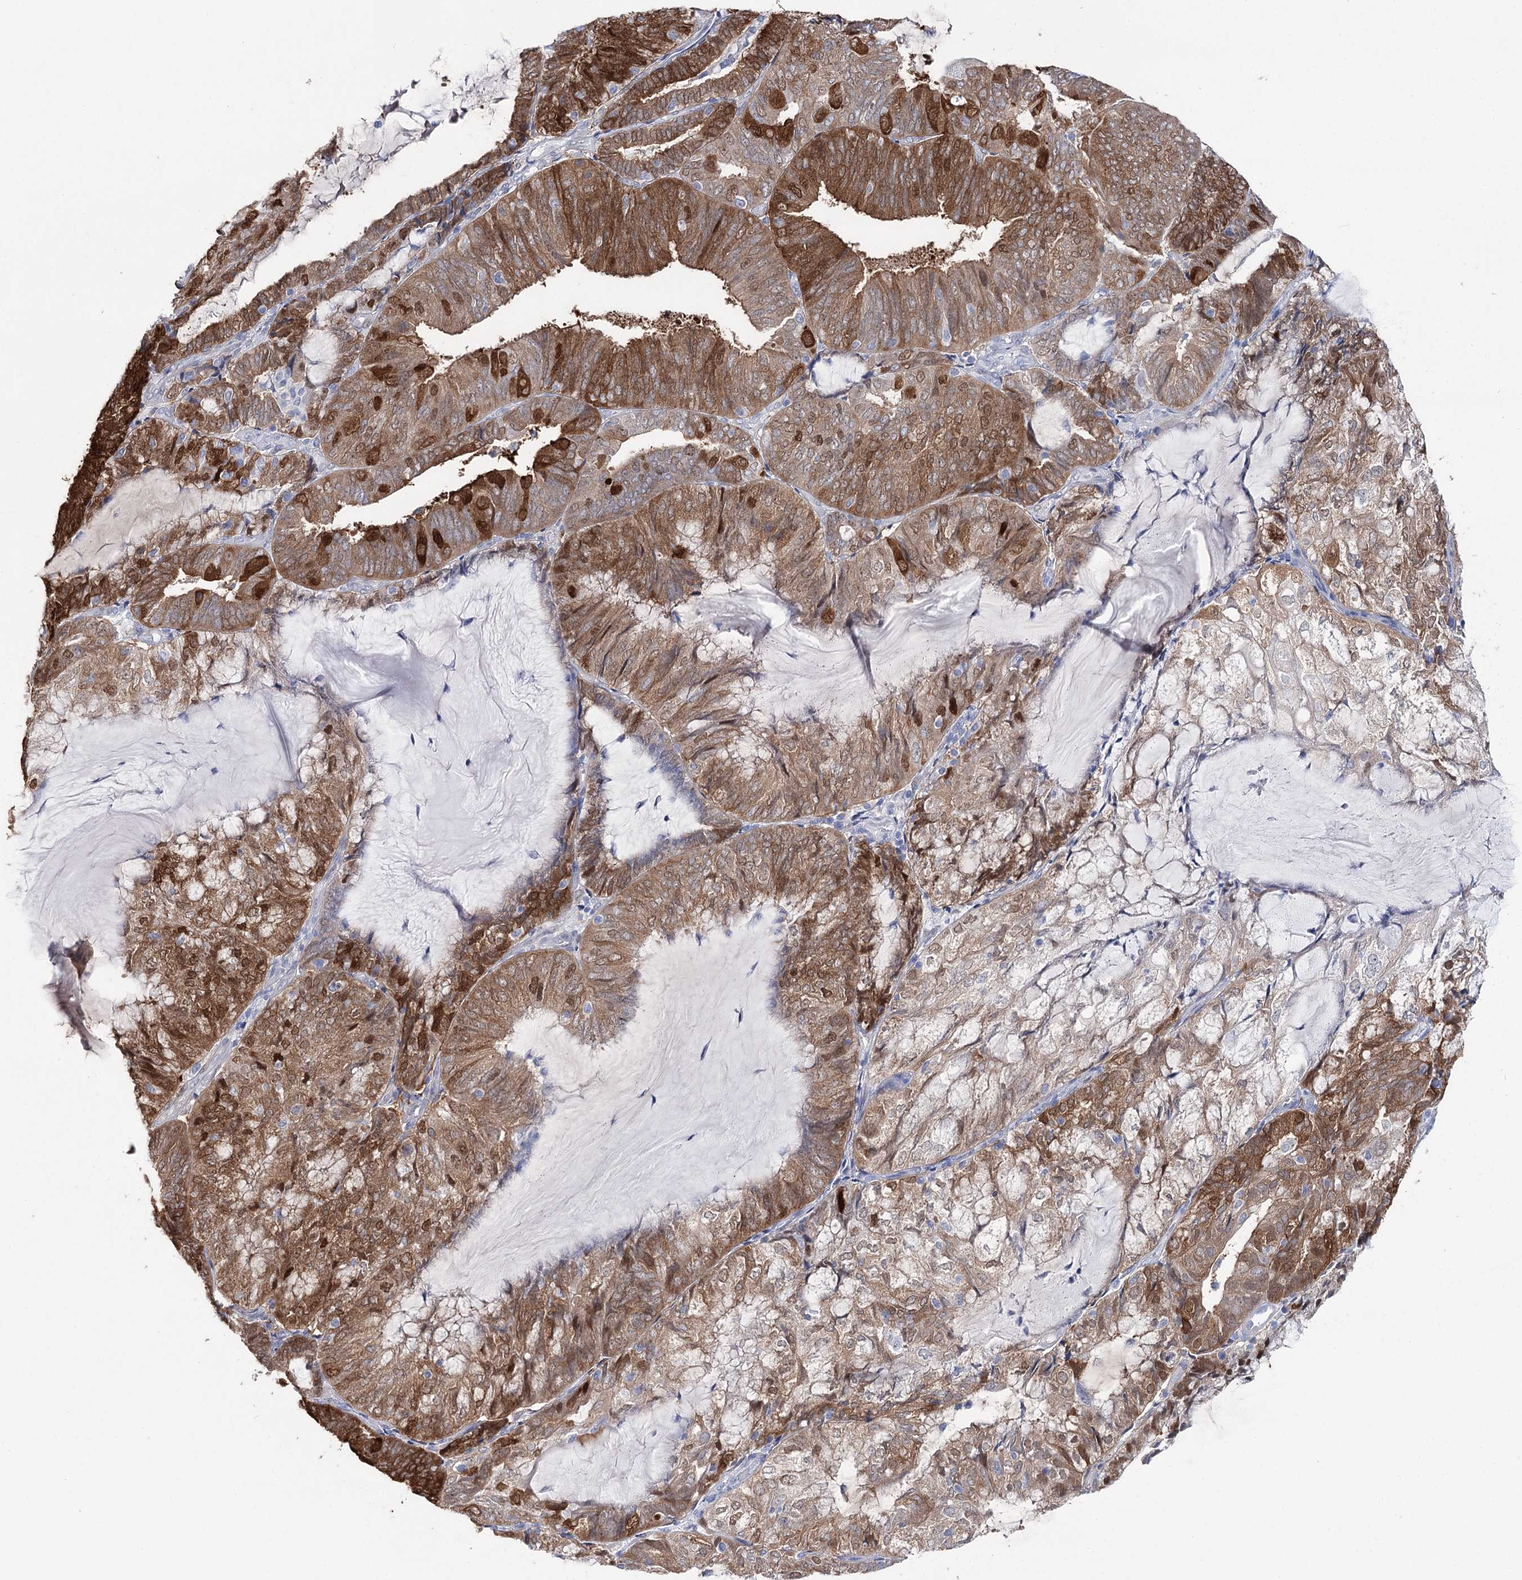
{"staining": {"intensity": "strong", "quantity": ">75%", "location": "cytoplasmic/membranous,nuclear"}, "tissue": "endometrial cancer", "cell_type": "Tumor cells", "image_type": "cancer", "snomed": [{"axis": "morphology", "description": "Adenocarcinoma, NOS"}, {"axis": "topography", "description": "Endometrium"}], "caption": "Strong cytoplasmic/membranous and nuclear staining for a protein is present in approximately >75% of tumor cells of endometrial cancer (adenocarcinoma) using IHC.", "gene": "UGDH", "patient": {"sex": "female", "age": 81}}